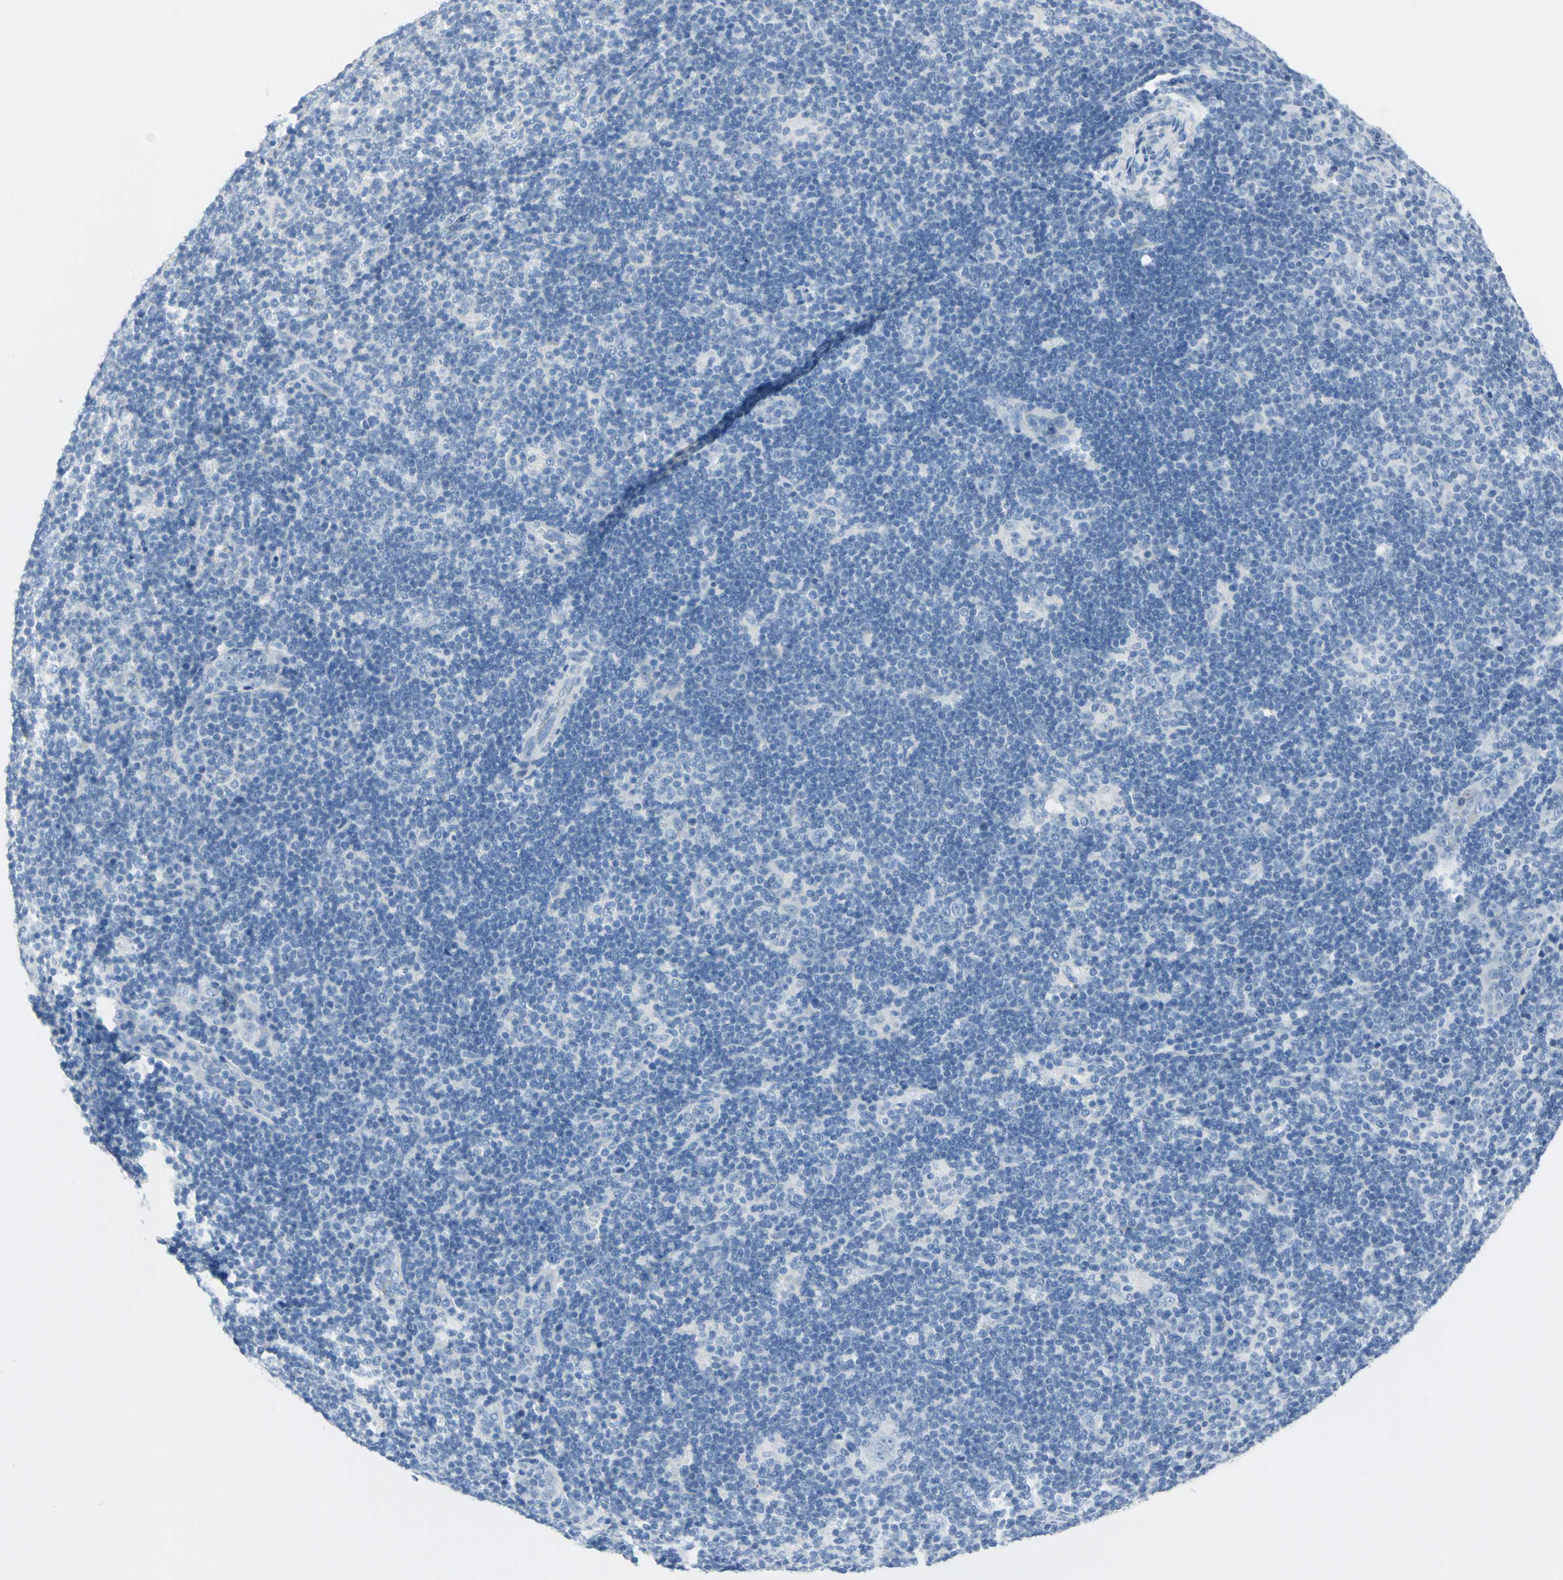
{"staining": {"intensity": "negative", "quantity": "none", "location": "none"}, "tissue": "lymphoma", "cell_type": "Tumor cells", "image_type": "cancer", "snomed": [{"axis": "morphology", "description": "Hodgkin's disease, NOS"}, {"axis": "topography", "description": "Lymph node"}], "caption": "An image of Hodgkin's disease stained for a protein demonstrates no brown staining in tumor cells.", "gene": "SFN", "patient": {"sex": "female", "age": 57}}